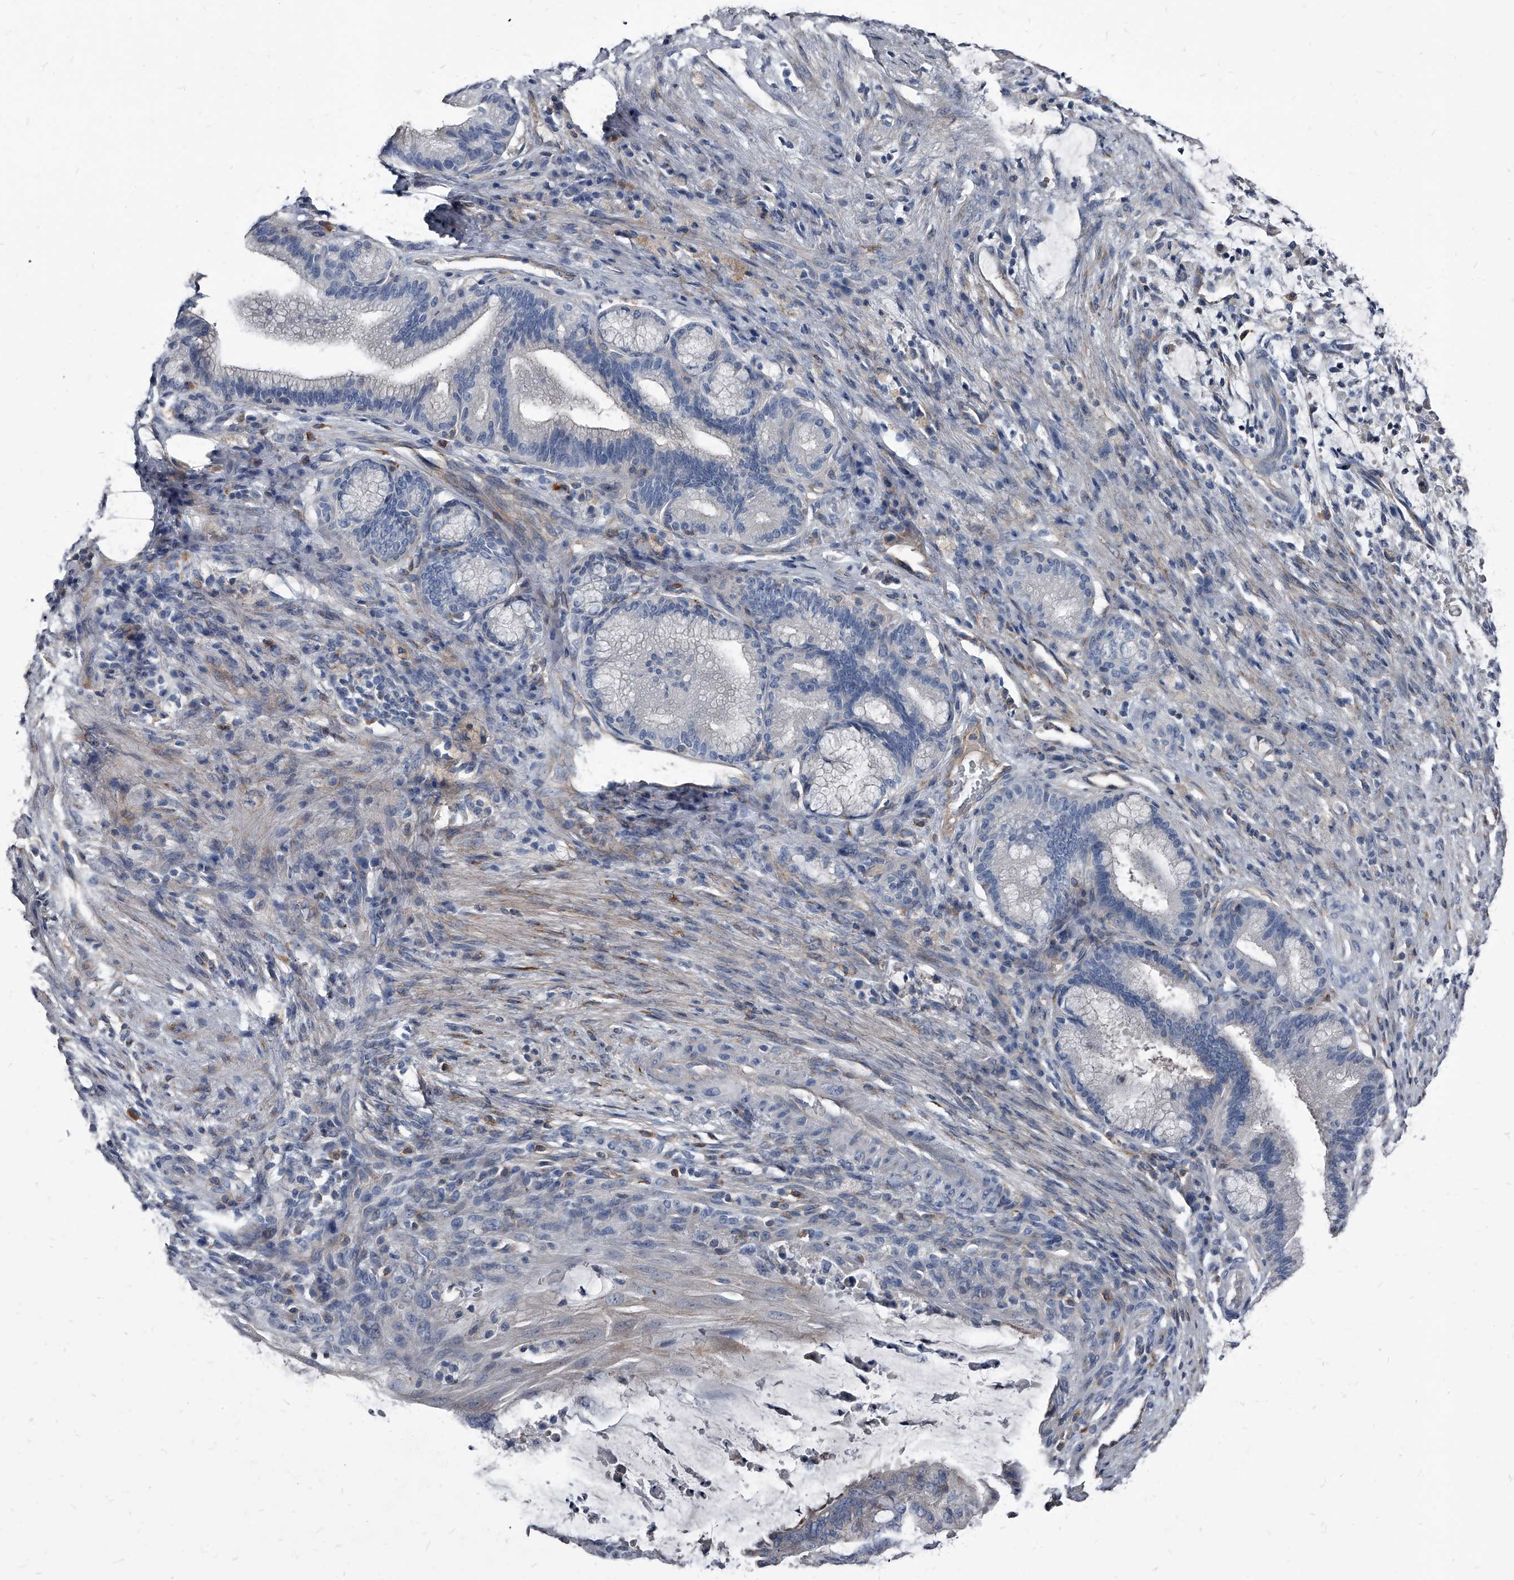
{"staining": {"intensity": "weak", "quantity": "<25%", "location": "cytoplasmic/membranous"}, "tissue": "liver cancer", "cell_type": "Tumor cells", "image_type": "cancer", "snomed": [{"axis": "morphology", "description": "Normal tissue, NOS"}, {"axis": "morphology", "description": "Cholangiocarcinoma"}, {"axis": "topography", "description": "Liver"}, {"axis": "topography", "description": "Peripheral nerve tissue"}], "caption": "An immunohistochemistry micrograph of liver cancer is shown. There is no staining in tumor cells of liver cancer. Nuclei are stained in blue.", "gene": "PGLYRP3", "patient": {"sex": "female", "age": 73}}